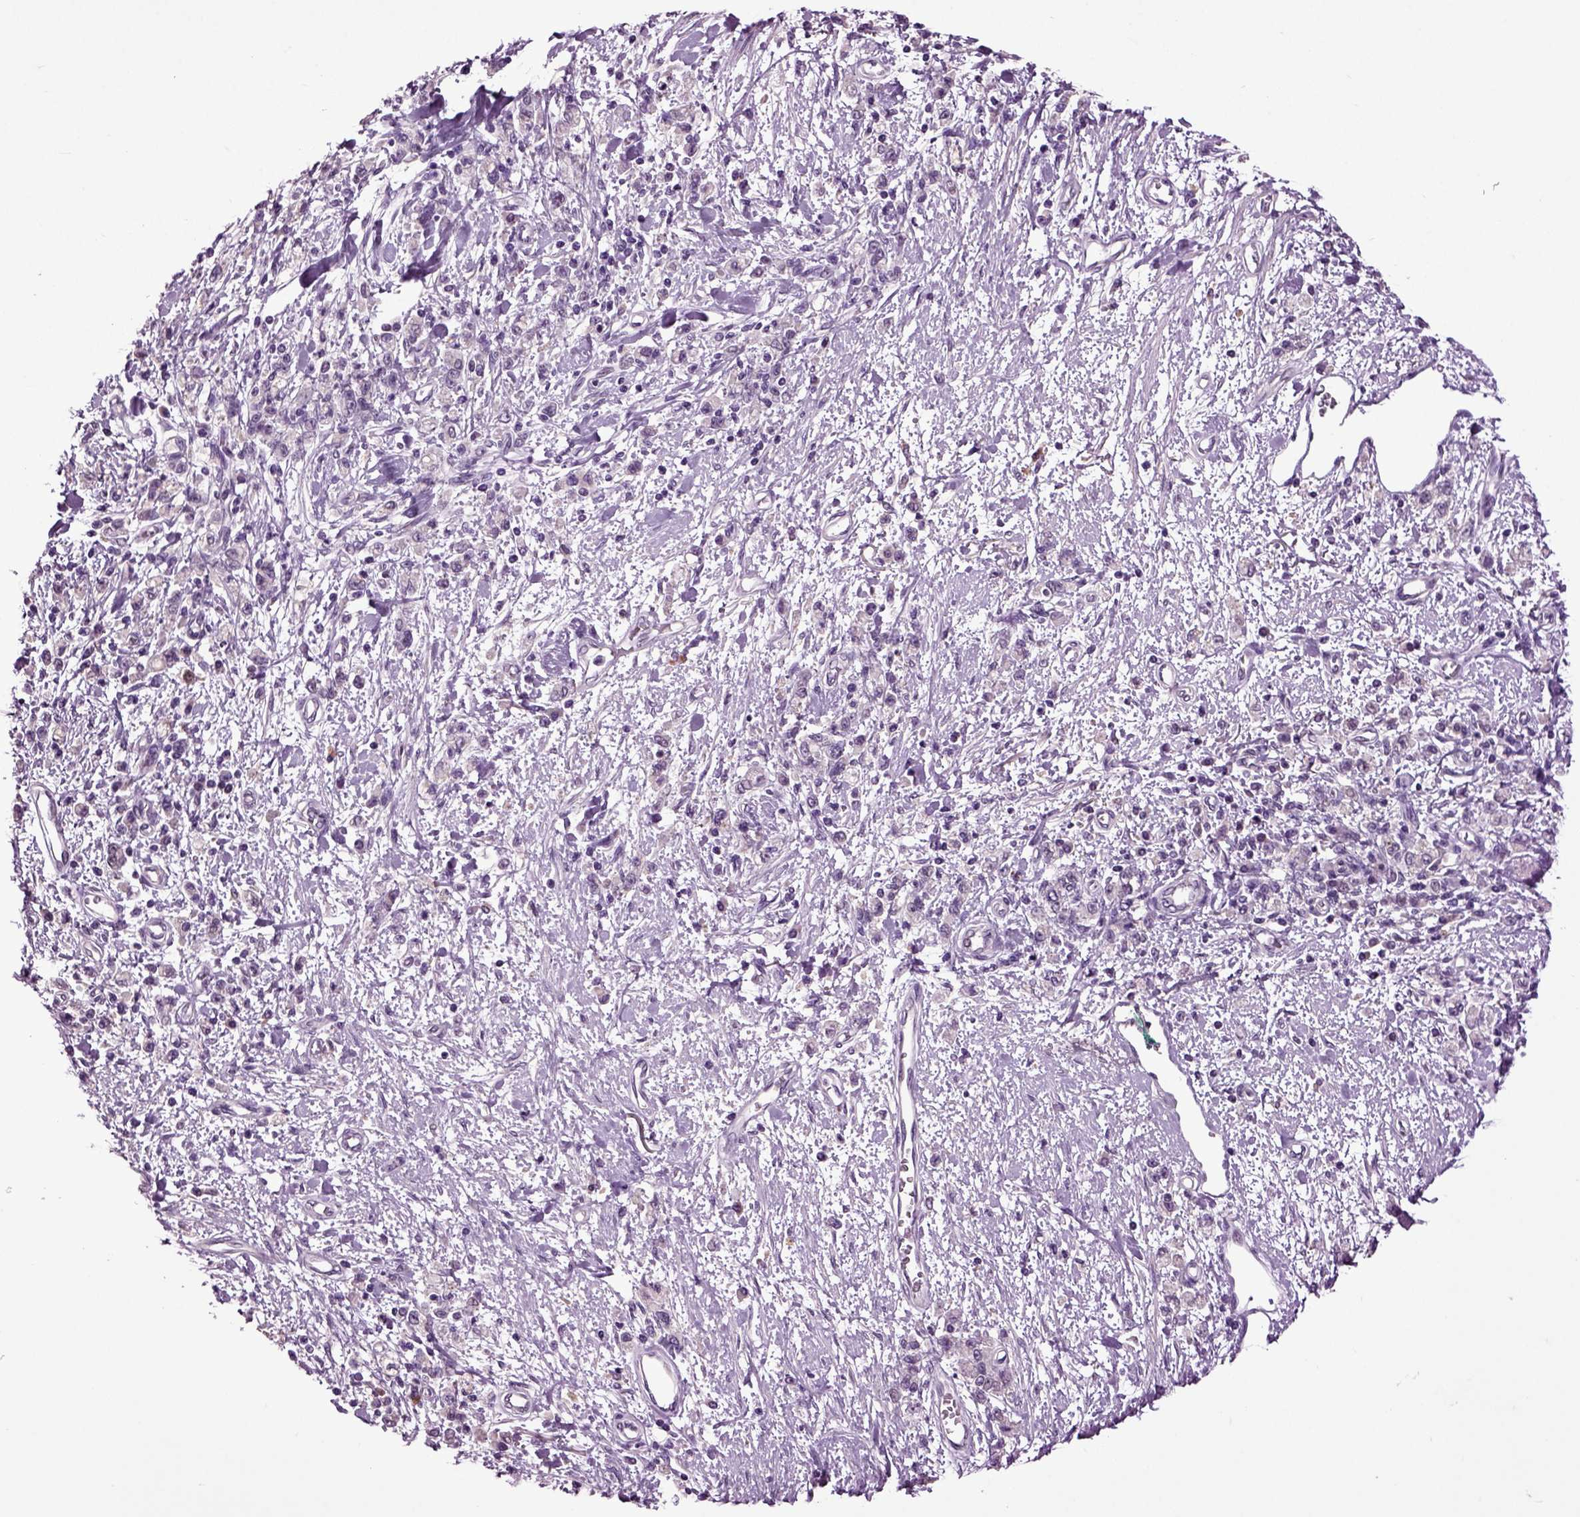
{"staining": {"intensity": "negative", "quantity": "none", "location": "none"}, "tissue": "stomach cancer", "cell_type": "Tumor cells", "image_type": "cancer", "snomed": [{"axis": "morphology", "description": "Adenocarcinoma, NOS"}, {"axis": "topography", "description": "Stomach"}], "caption": "High power microscopy photomicrograph of an immunohistochemistry (IHC) histopathology image of stomach adenocarcinoma, revealing no significant expression in tumor cells.", "gene": "CRHR1", "patient": {"sex": "male", "age": 77}}